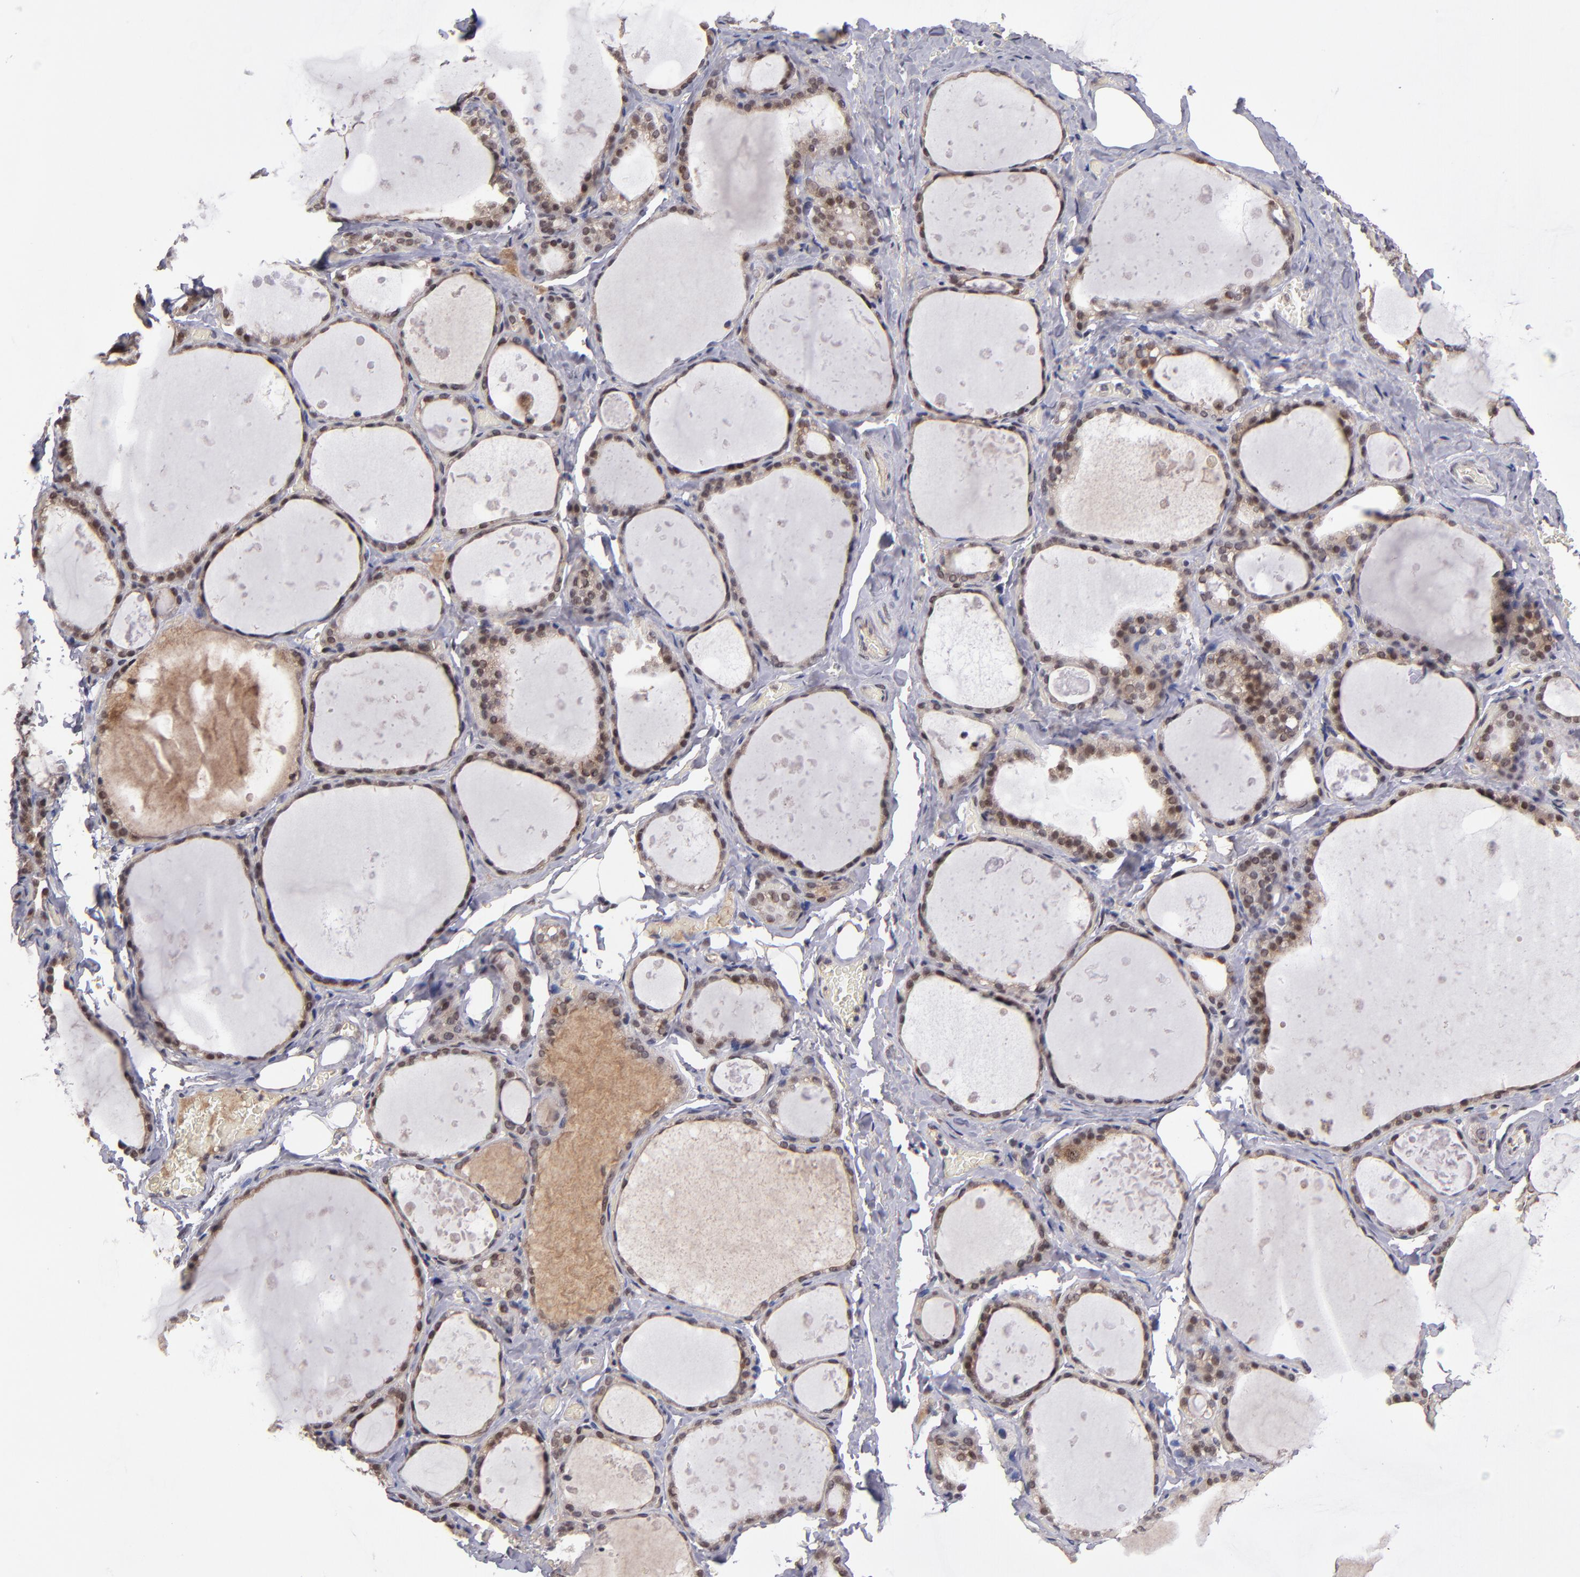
{"staining": {"intensity": "moderate", "quantity": ">75%", "location": "nuclear"}, "tissue": "thyroid gland", "cell_type": "Glandular cells", "image_type": "normal", "snomed": [{"axis": "morphology", "description": "Normal tissue, NOS"}, {"axis": "topography", "description": "Thyroid gland"}], "caption": "Protein staining of benign thyroid gland shows moderate nuclear staining in approximately >75% of glandular cells.", "gene": "EP300", "patient": {"sex": "male", "age": 61}}